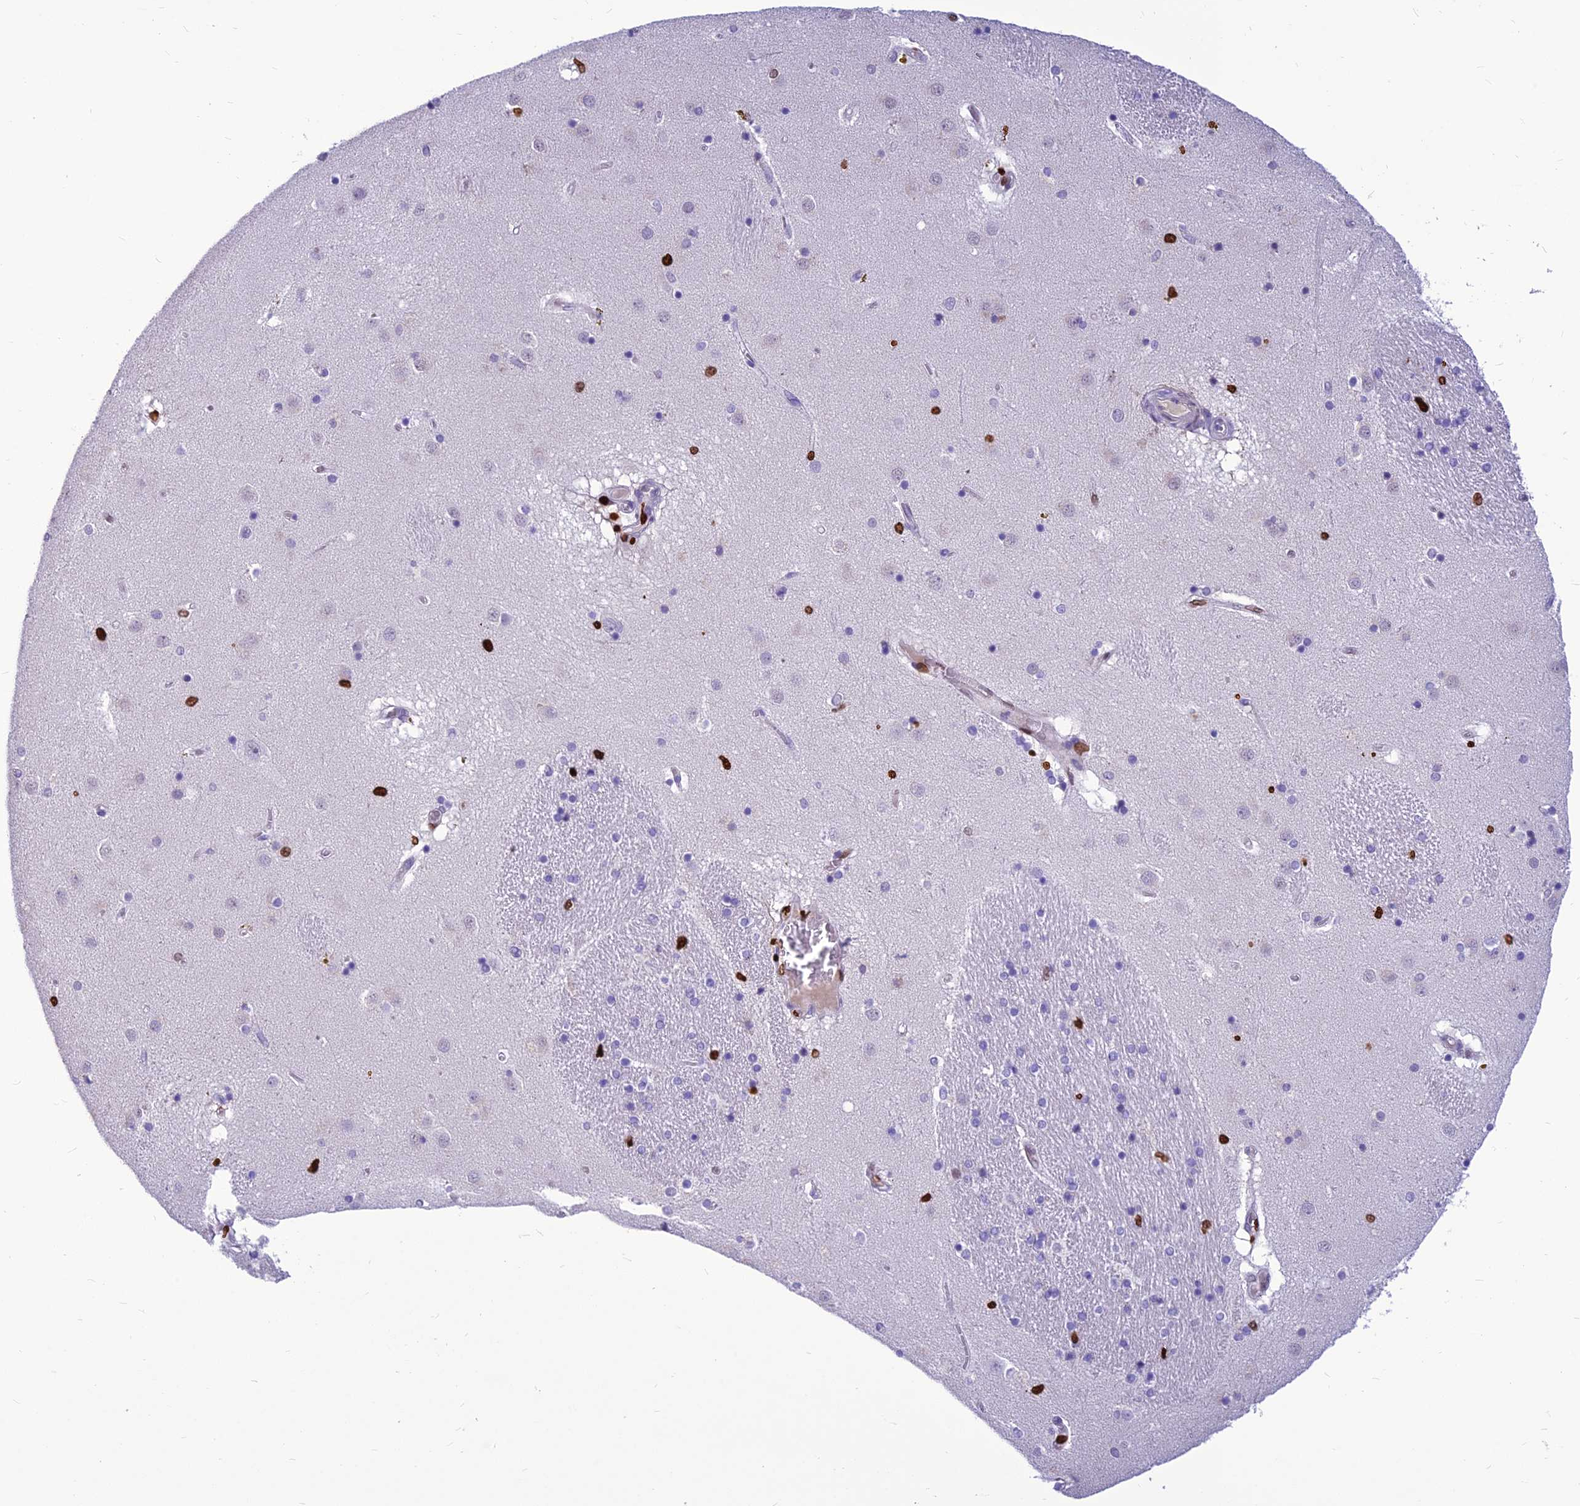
{"staining": {"intensity": "strong", "quantity": "<25%", "location": "nuclear"}, "tissue": "caudate", "cell_type": "Glial cells", "image_type": "normal", "snomed": [{"axis": "morphology", "description": "Normal tissue, NOS"}, {"axis": "topography", "description": "Lateral ventricle wall"}], "caption": "Brown immunohistochemical staining in unremarkable human caudate reveals strong nuclear expression in approximately <25% of glial cells. The protein is shown in brown color, while the nuclei are stained blue.", "gene": "AKAP17A", "patient": {"sex": "male", "age": 70}}